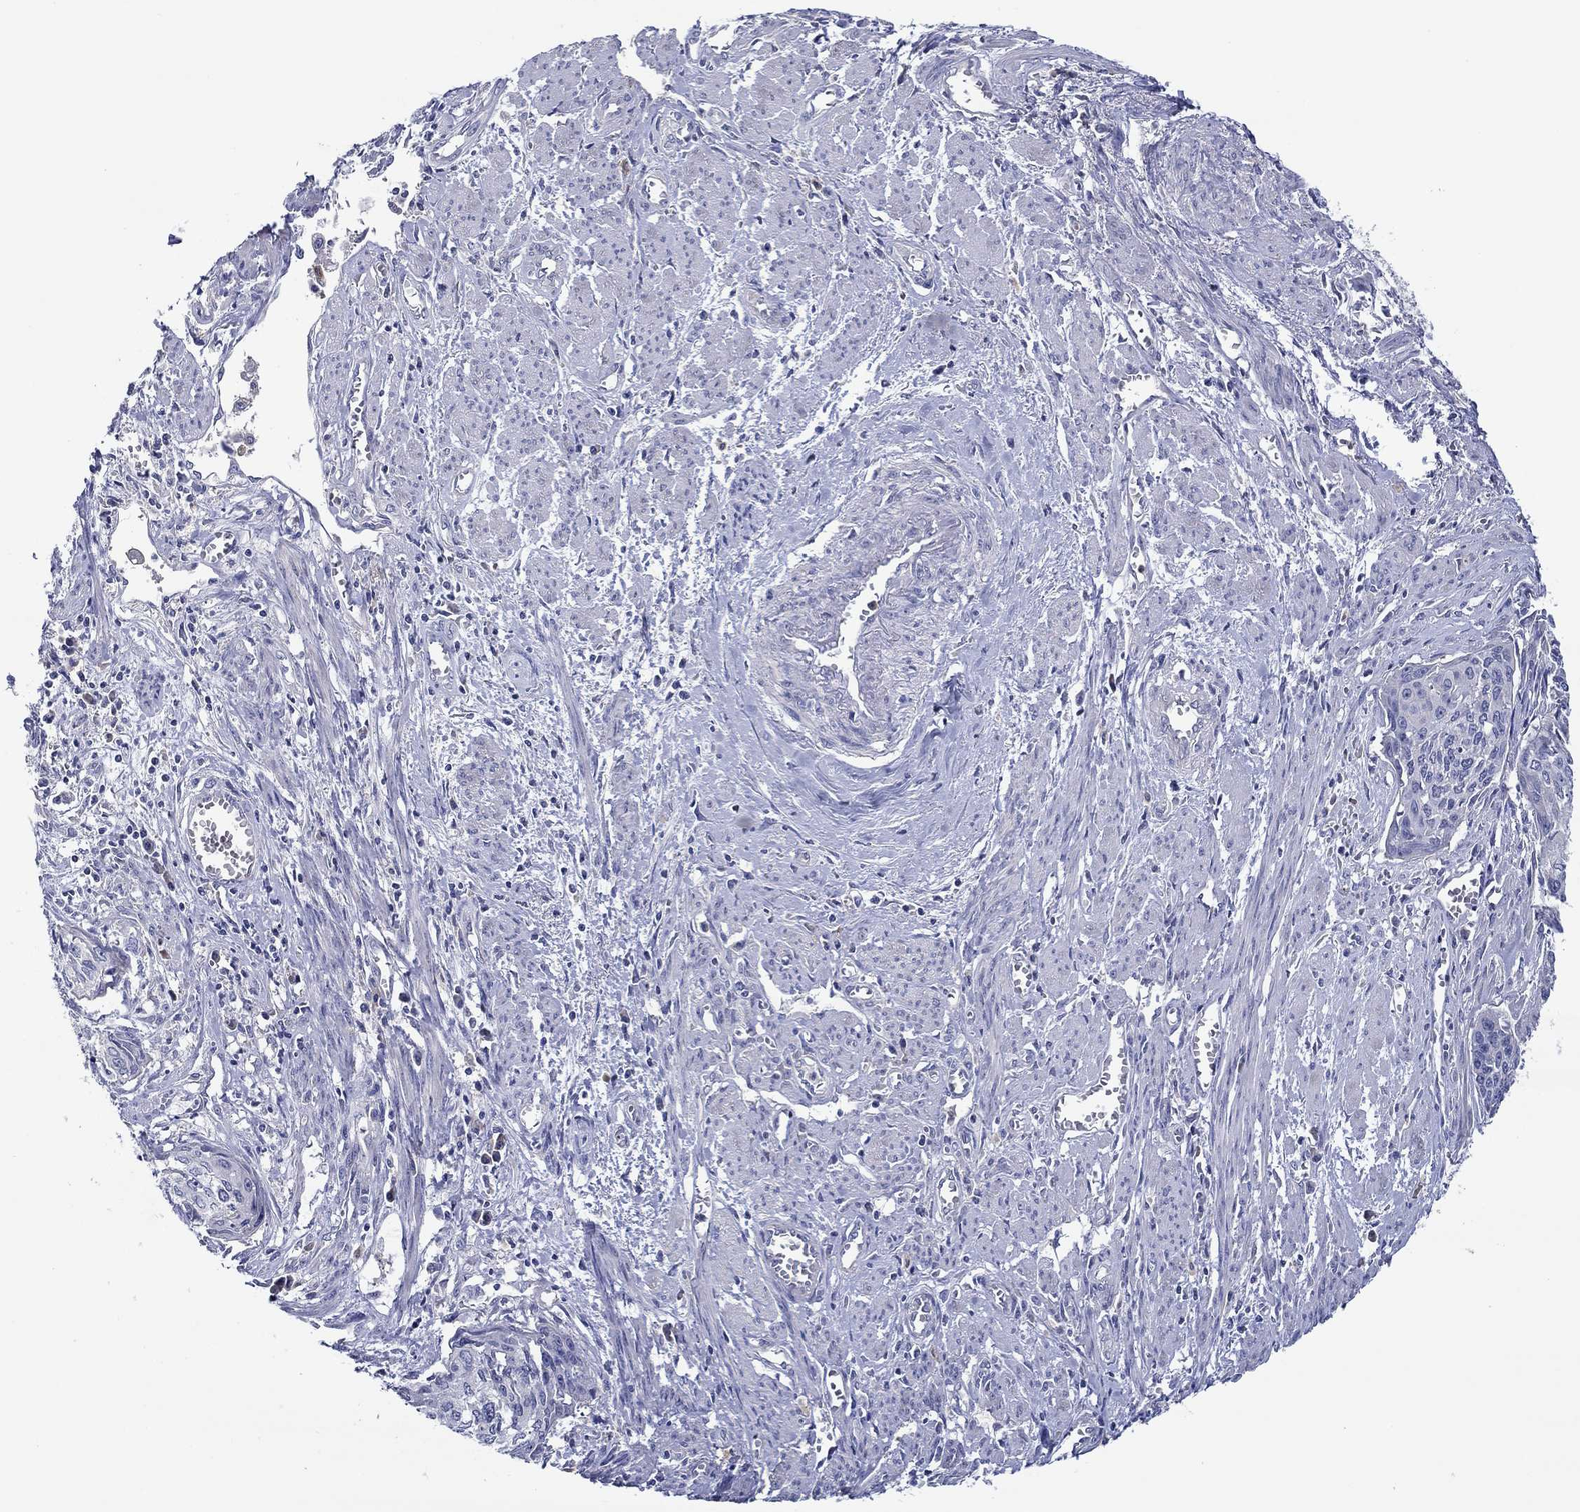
{"staining": {"intensity": "negative", "quantity": "none", "location": "none"}, "tissue": "cervical cancer", "cell_type": "Tumor cells", "image_type": "cancer", "snomed": [{"axis": "morphology", "description": "Squamous cell carcinoma, NOS"}, {"axis": "topography", "description": "Cervix"}], "caption": "Tumor cells are negative for brown protein staining in cervical cancer.", "gene": "CHIT1", "patient": {"sex": "female", "age": 58}}